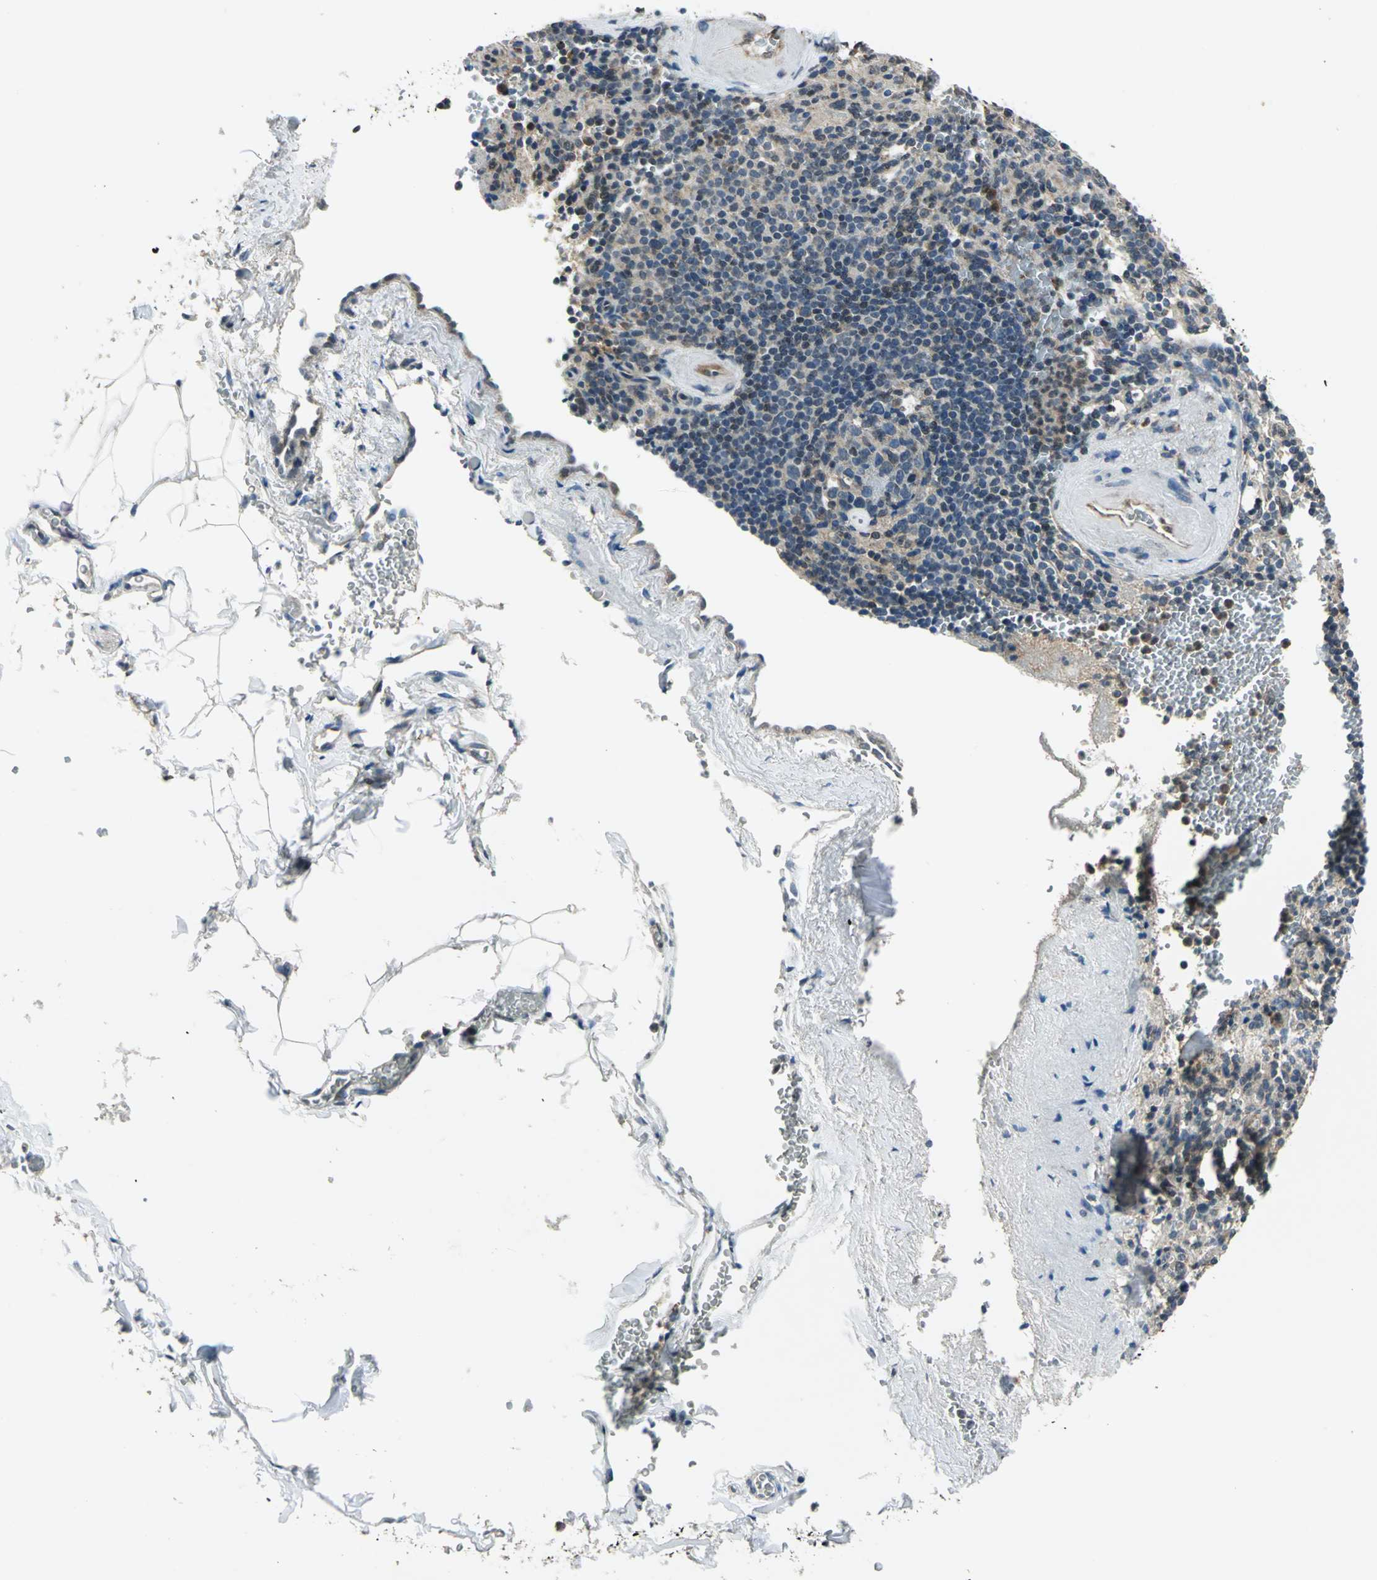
{"staining": {"intensity": "moderate", "quantity": "25%-75%", "location": "cytoplasmic/membranous"}, "tissue": "spleen", "cell_type": "Cells in red pulp", "image_type": "normal", "snomed": [{"axis": "morphology", "description": "Normal tissue, NOS"}, {"axis": "topography", "description": "Spleen"}], "caption": "Immunohistochemistry (IHC) micrograph of normal spleen stained for a protein (brown), which displays medium levels of moderate cytoplasmic/membranous positivity in approximately 25%-75% of cells in red pulp.", "gene": "NUDT2", "patient": {"sex": "female", "age": 74}}